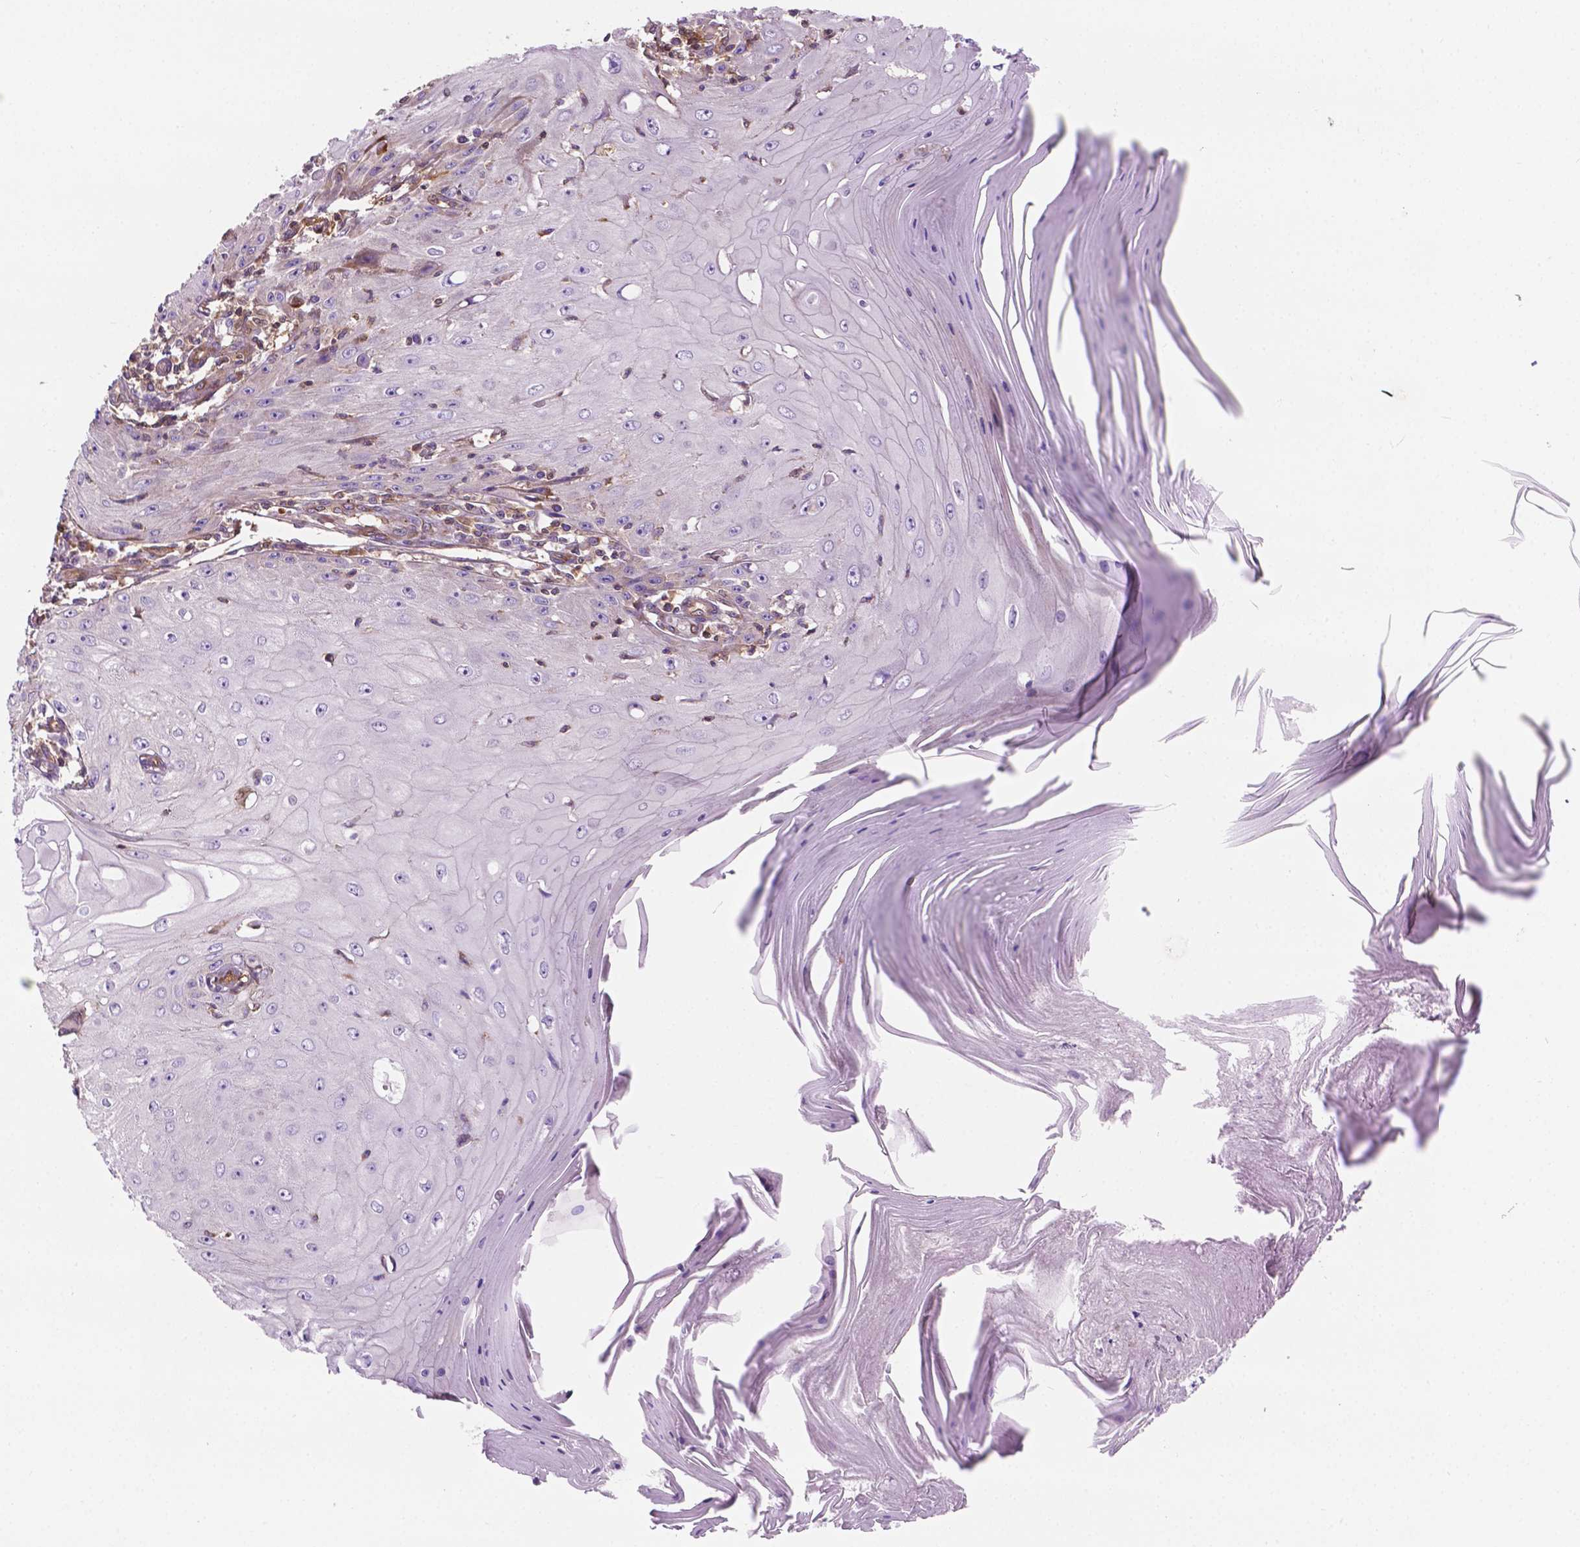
{"staining": {"intensity": "negative", "quantity": "none", "location": "none"}, "tissue": "skin cancer", "cell_type": "Tumor cells", "image_type": "cancer", "snomed": [{"axis": "morphology", "description": "Squamous cell carcinoma, NOS"}, {"axis": "topography", "description": "Skin"}], "caption": "Tumor cells show no significant expression in squamous cell carcinoma (skin).", "gene": "DCN", "patient": {"sex": "female", "age": 73}}